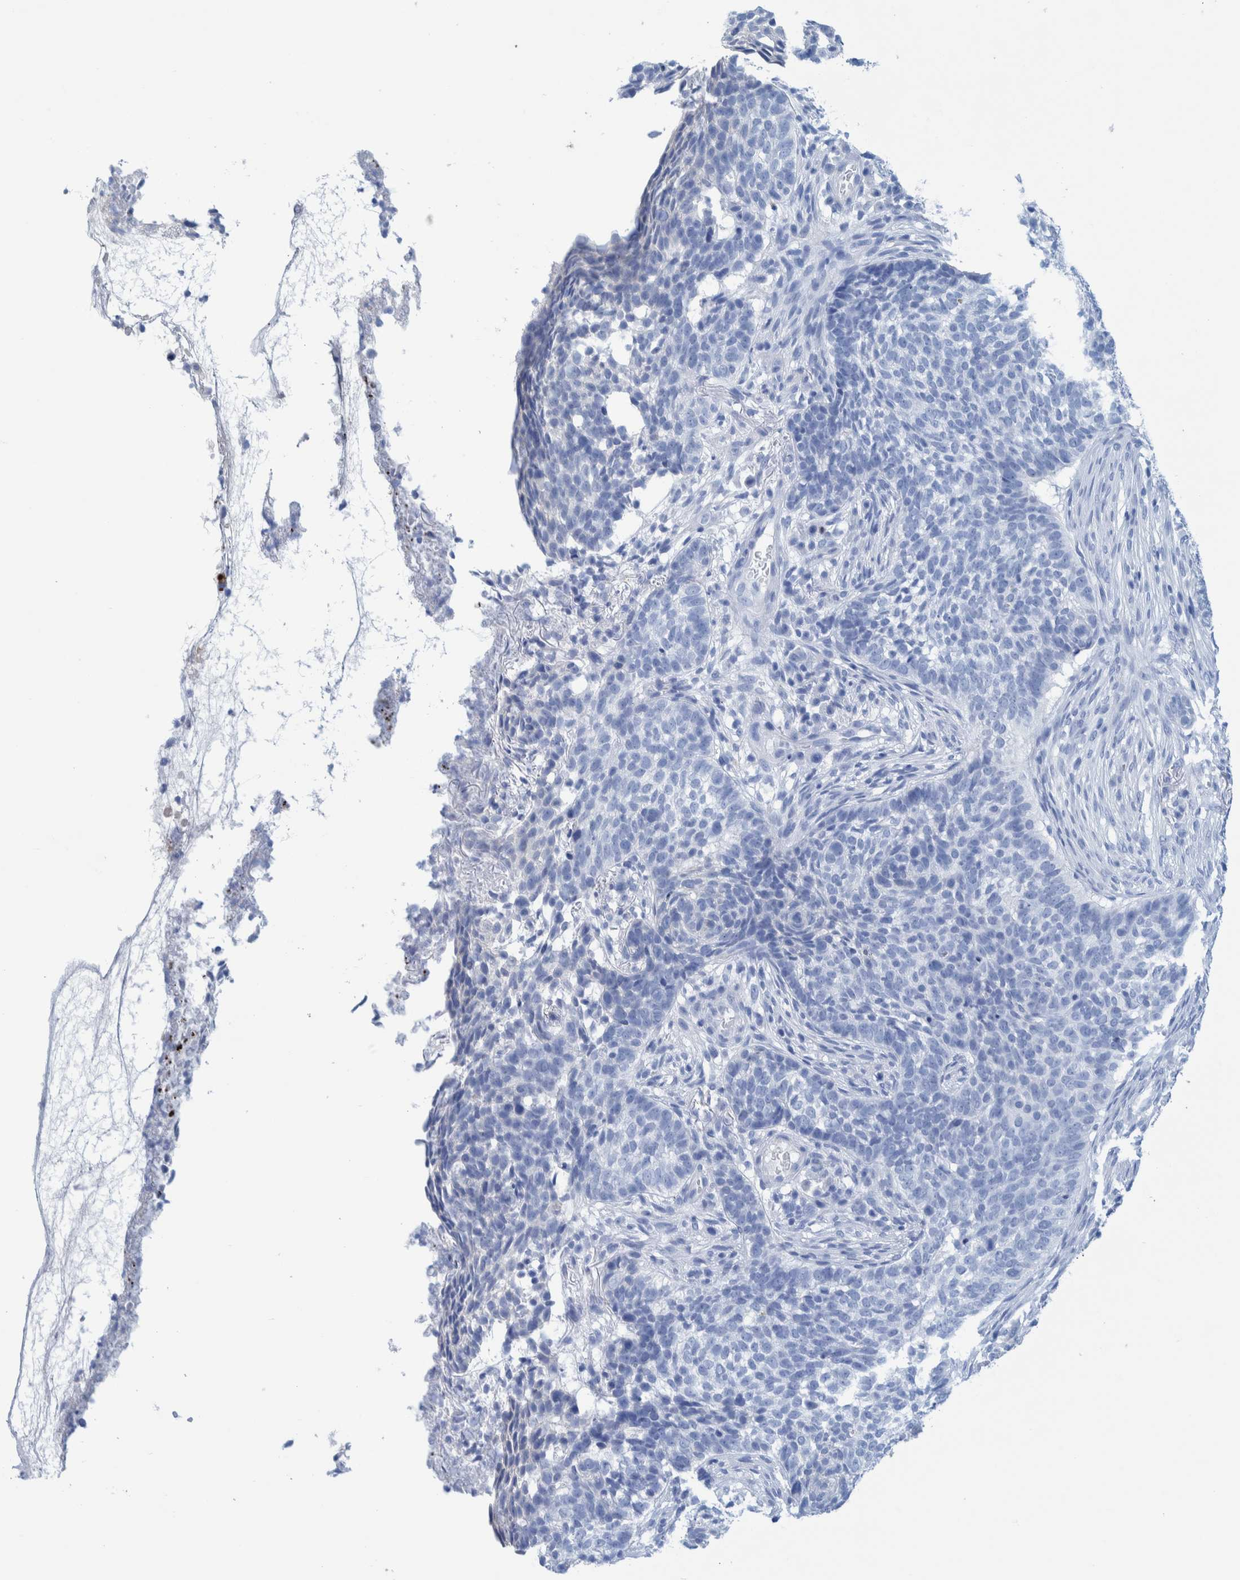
{"staining": {"intensity": "negative", "quantity": "none", "location": "none"}, "tissue": "skin cancer", "cell_type": "Tumor cells", "image_type": "cancer", "snomed": [{"axis": "morphology", "description": "Basal cell carcinoma"}, {"axis": "topography", "description": "Skin"}], "caption": "Human basal cell carcinoma (skin) stained for a protein using immunohistochemistry displays no expression in tumor cells.", "gene": "PERP", "patient": {"sex": "male", "age": 85}}